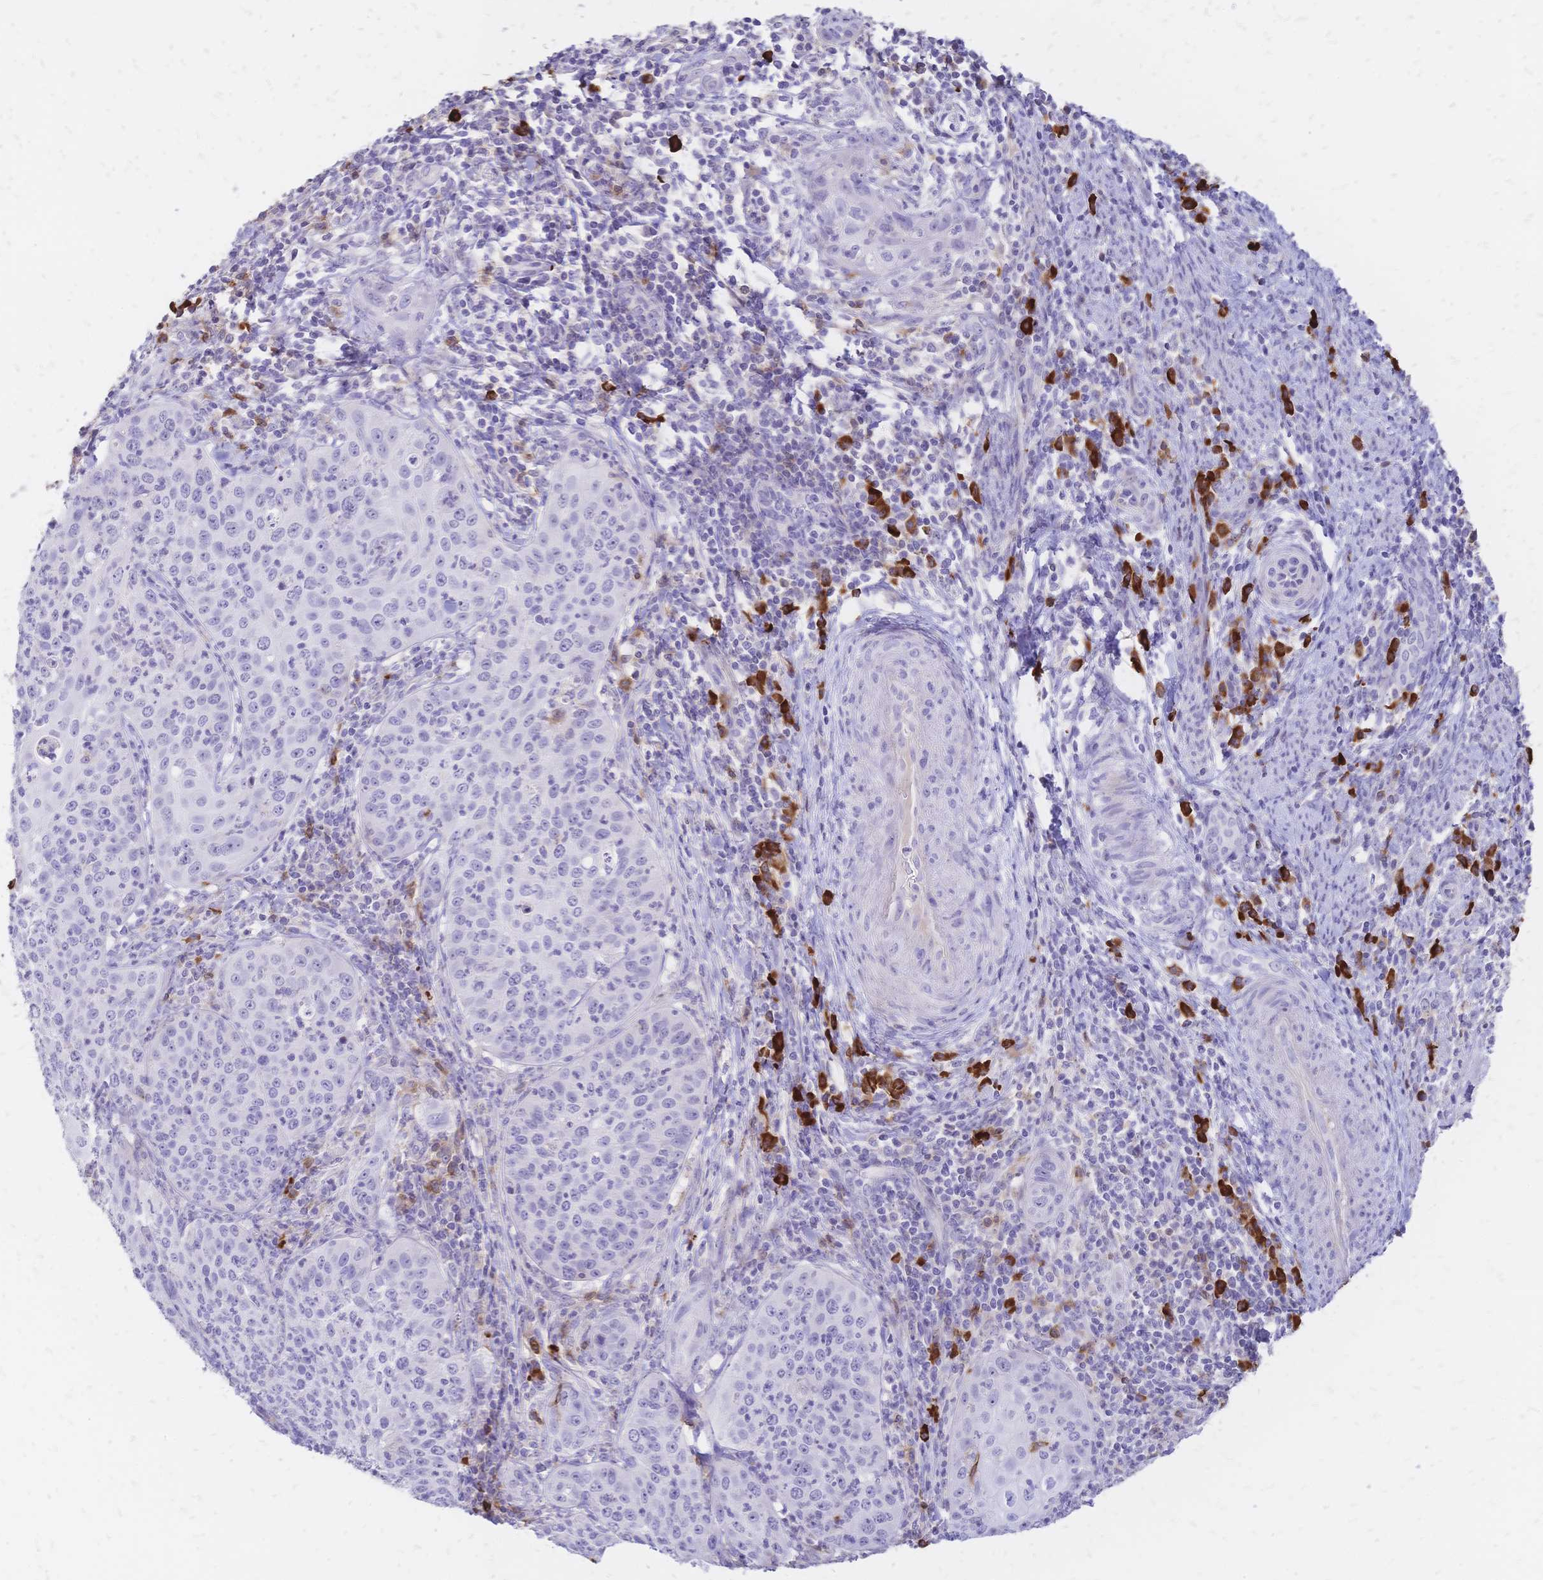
{"staining": {"intensity": "negative", "quantity": "none", "location": "none"}, "tissue": "cervical cancer", "cell_type": "Tumor cells", "image_type": "cancer", "snomed": [{"axis": "morphology", "description": "Squamous cell carcinoma, NOS"}, {"axis": "topography", "description": "Cervix"}], "caption": "Immunohistochemical staining of human cervical cancer demonstrates no significant expression in tumor cells.", "gene": "IL2RA", "patient": {"sex": "female", "age": 30}}